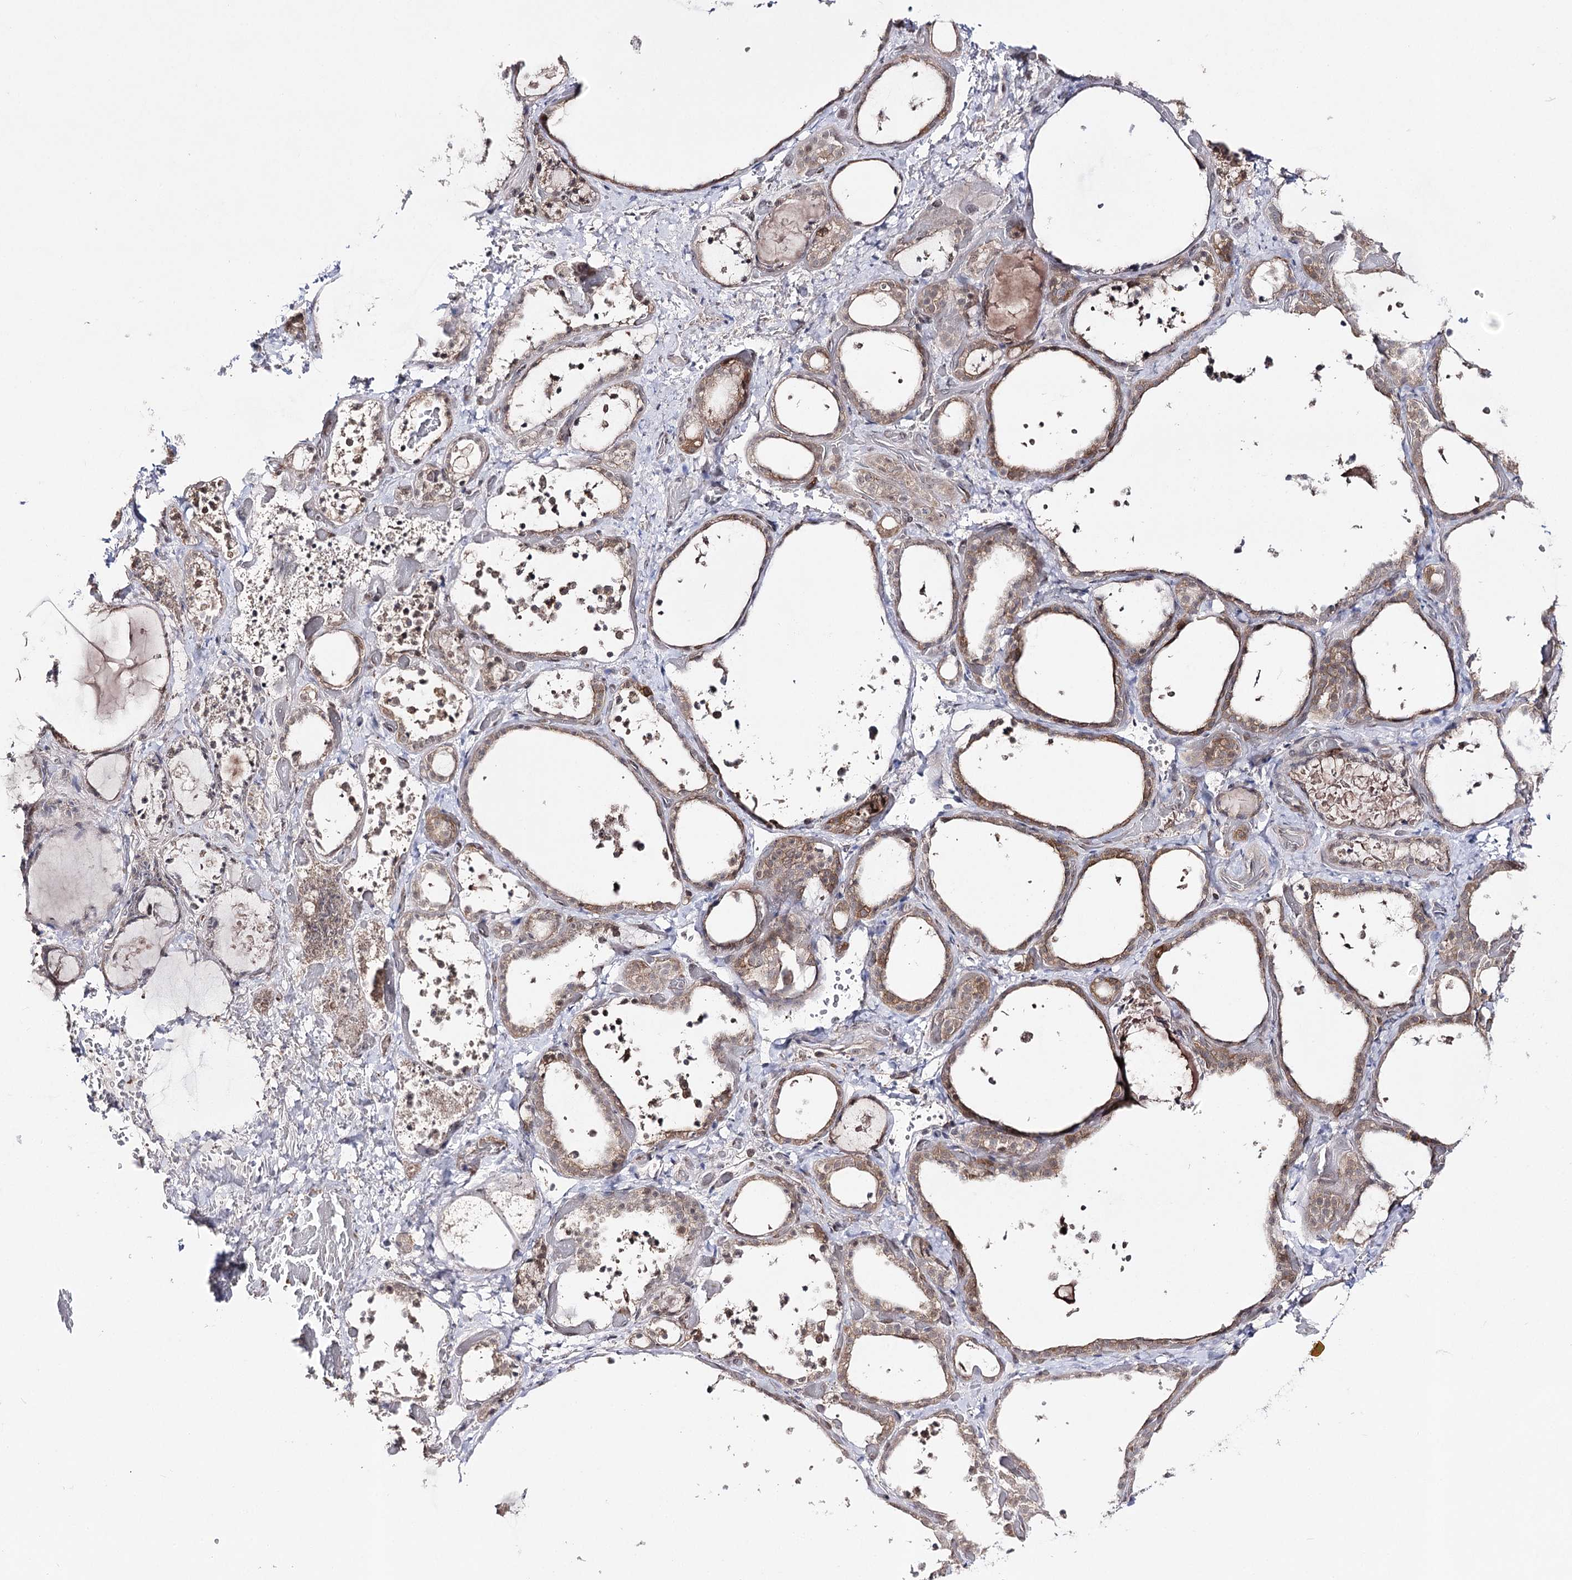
{"staining": {"intensity": "moderate", "quantity": "25%-75%", "location": "cytoplasmic/membranous"}, "tissue": "thyroid gland", "cell_type": "Glandular cells", "image_type": "normal", "snomed": [{"axis": "morphology", "description": "Normal tissue, NOS"}, {"axis": "topography", "description": "Thyroid gland"}], "caption": "Protein expression analysis of unremarkable thyroid gland exhibits moderate cytoplasmic/membranous staining in about 25%-75% of glandular cells.", "gene": "HSD11B2", "patient": {"sex": "female", "age": 44}}